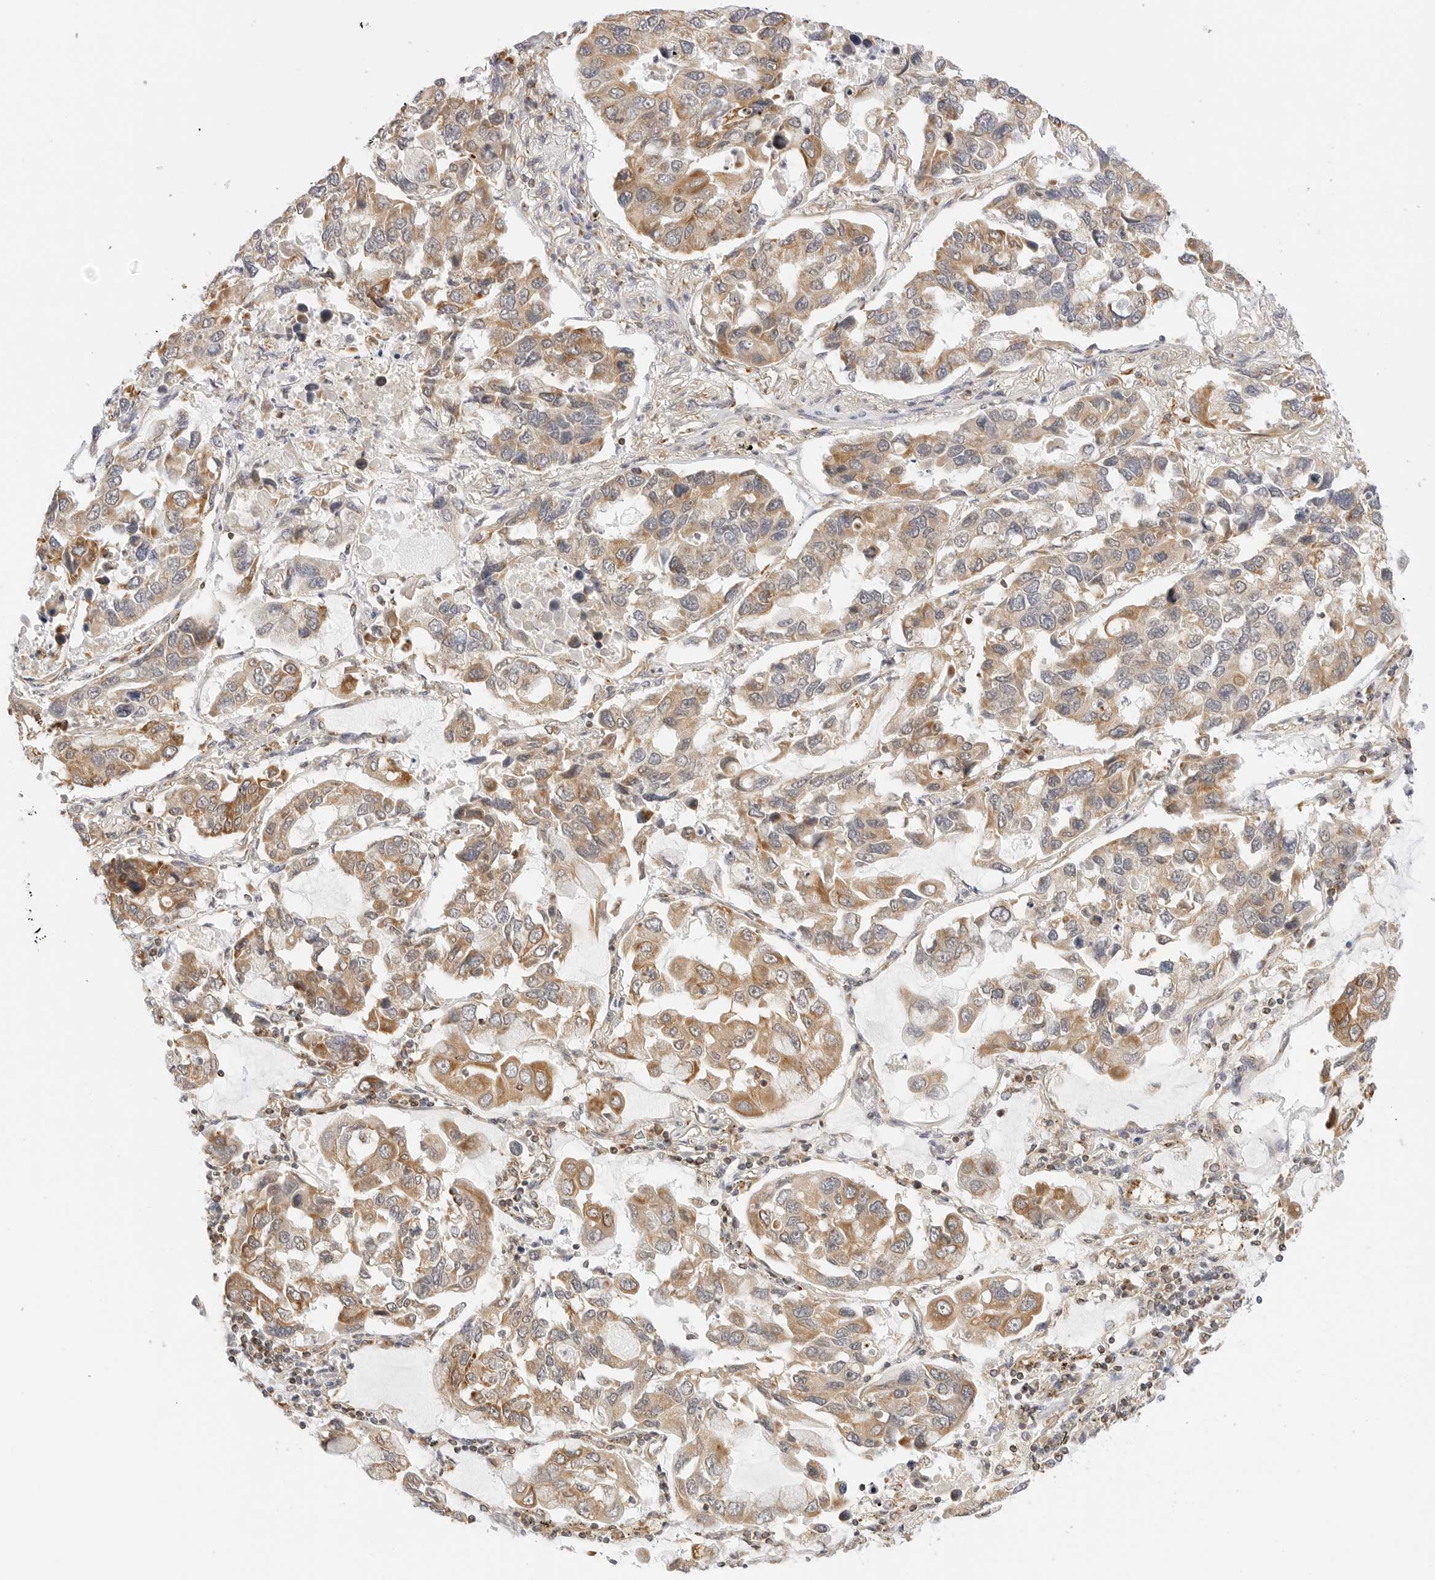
{"staining": {"intensity": "moderate", "quantity": "25%-75%", "location": "cytoplasmic/membranous"}, "tissue": "lung cancer", "cell_type": "Tumor cells", "image_type": "cancer", "snomed": [{"axis": "morphology", "description": "Adenocarcinoma, NOS"}, {"axis": "topography", "description": "Lung"}], "caption": "A high-resolution micrograph shows immunohistochemistry staining of lung cancer (adenocarcinoma), which exhibits moderate cytoplasmic/membranous staining in about 25%-75% of tumor cells.", "gene": "GORAB", "patient": {"sex": "male", "age": 64}}